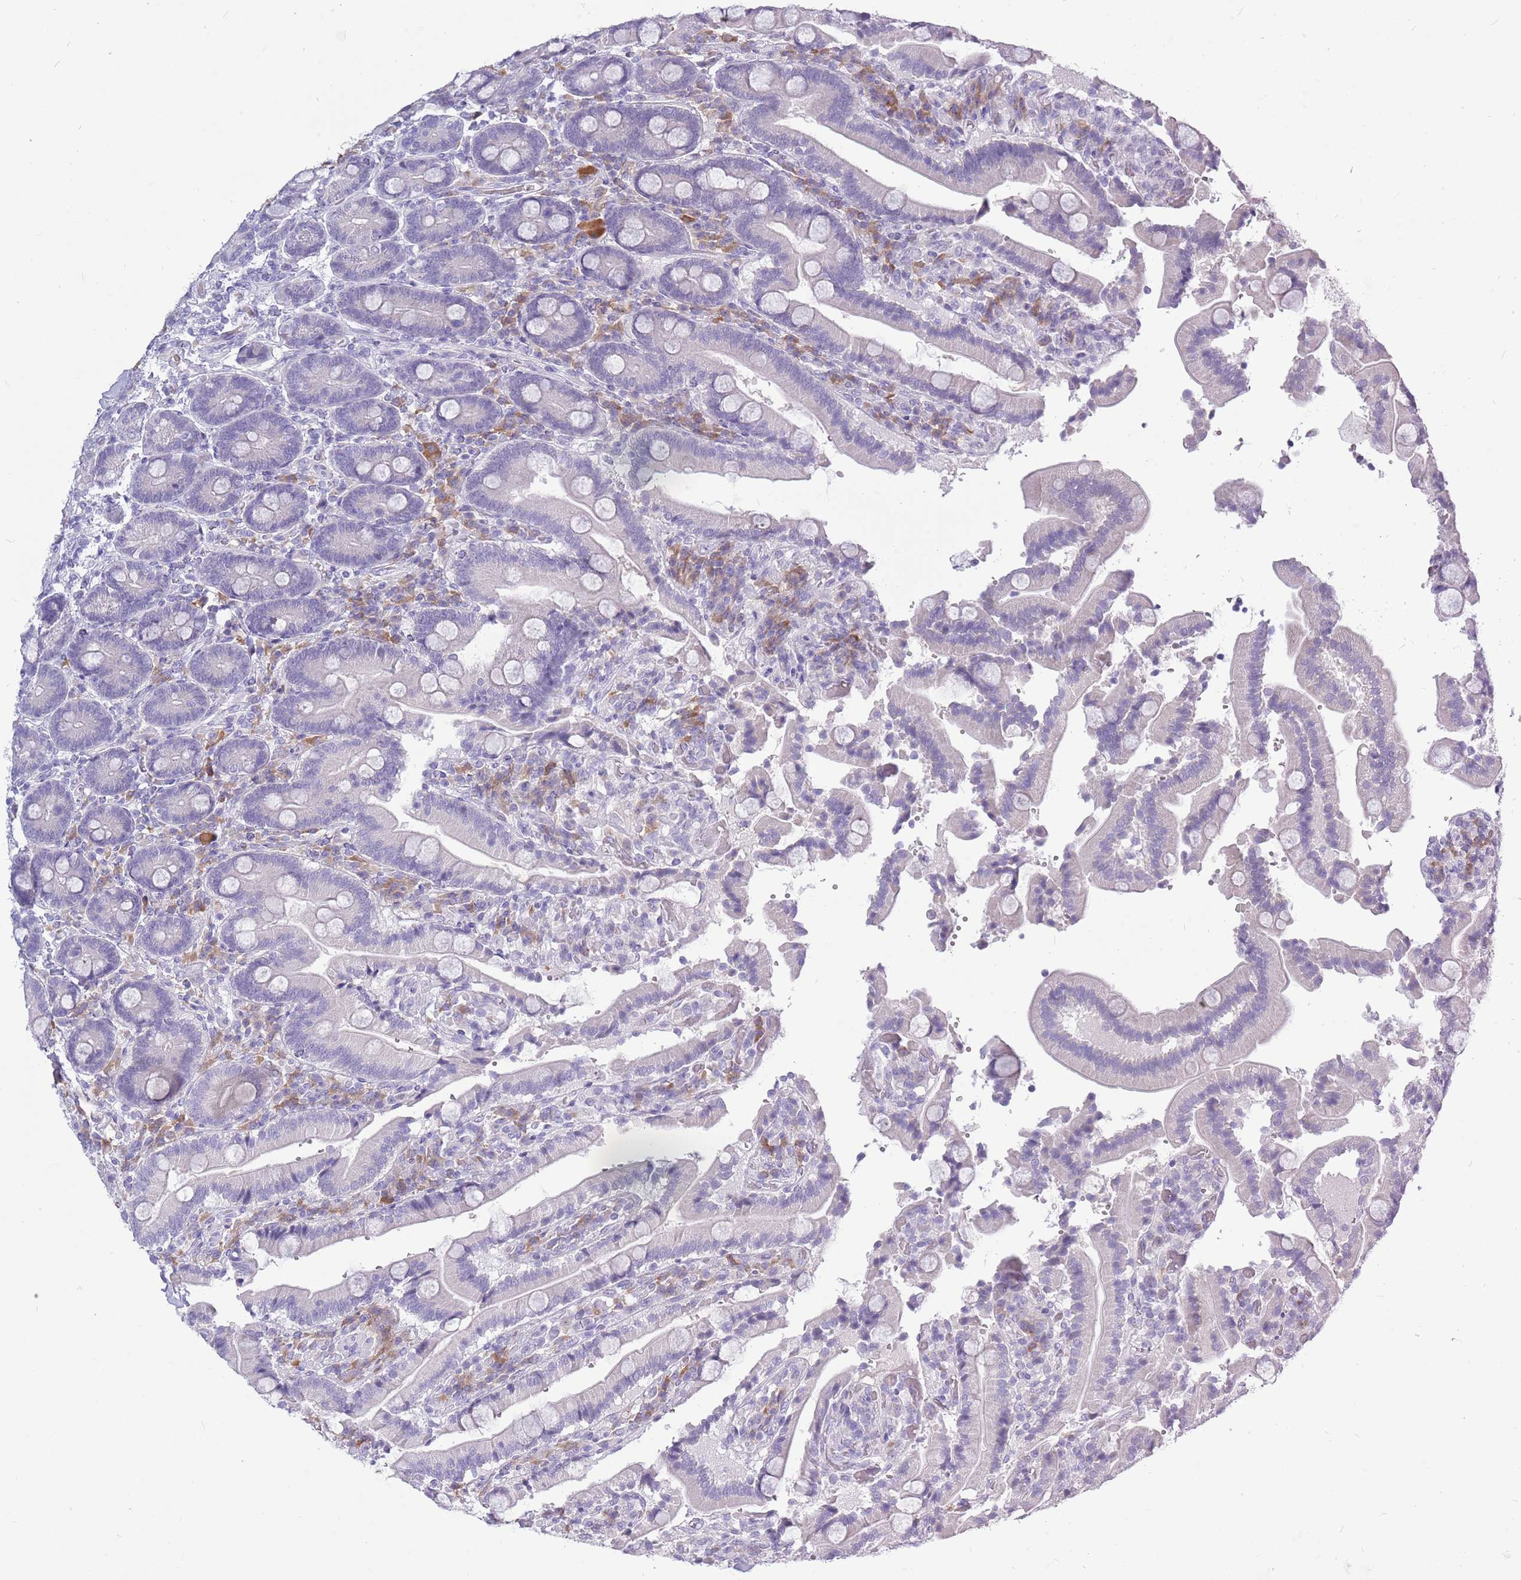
{"staining": {"intensity": "negative", "quantity": "none", "location": "none"}, "tissue": "duodenum", "cell_type": "Glandular cells", "image_type": "normal", "snomed": [{"axis": "morphology", "description": "Normal tissue, NOS"}, {"axis": "topography", "description": "Duodenum"}], "caption": "Immunohistochemical staining of benign human duodenum displays no significant expression in glandular cells.", "gene": "ZNF425", "patient": {"sex": "female", "age": 62}}